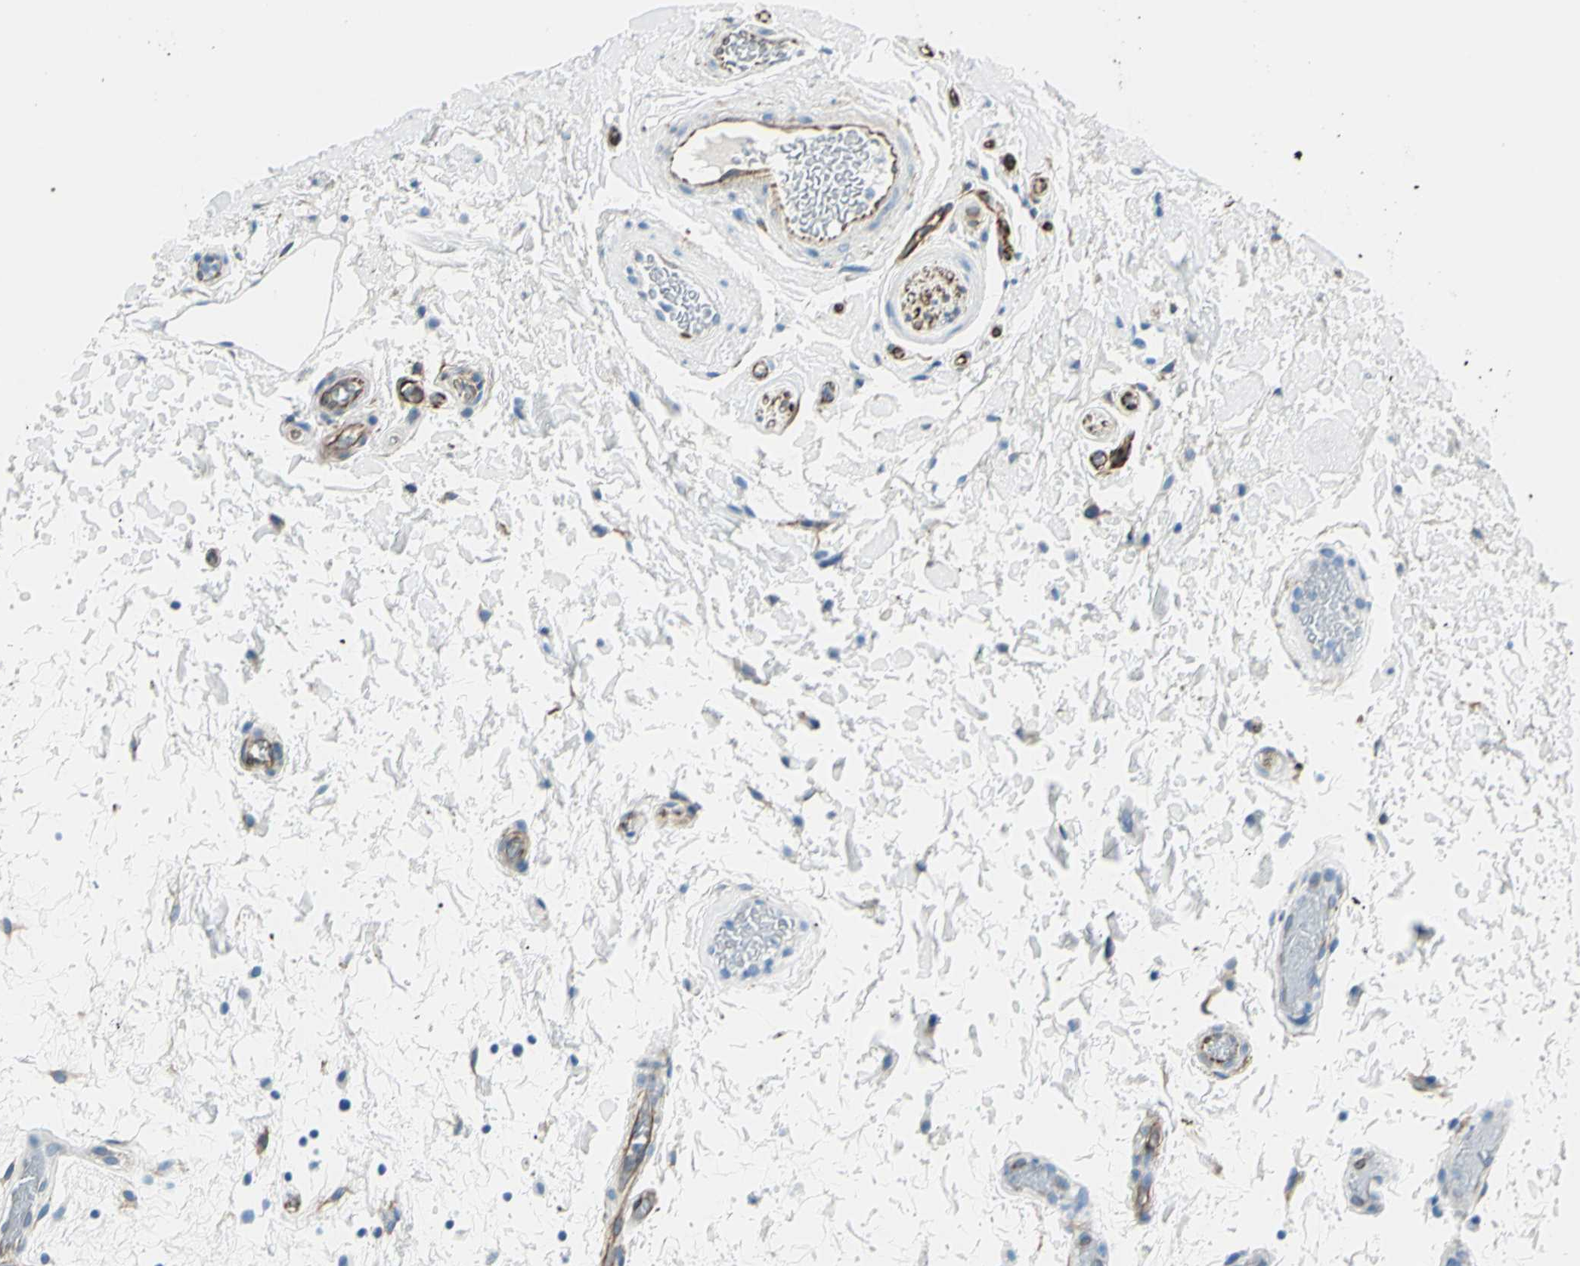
{"staining": {"intensity": "negative", "quantity": "none", "location": "none"}, "tissue": "oral mucosa", "cell_type": "Squamous epithelial cells", "image_type": "normal", "snomed": [{"axis": "morphology", "description": "Normal tissue, NOS"}, {"axis": "morphology", "description": "Squamous cell carcinoma, NOS"}, {"axis": "topography", "description": "Skeletal muscle"}, {"axis": "topography", "description": "Oral tissue"}, {"axis": "topography", "description": "Head-Neck"}], "caption": "Immunohistochemical staining of normal human oral mucosa displays no significant positivity in squamous epithelial cells.", "gene": "PTH2R", "patient": {"sex": "male", "age": 71}}